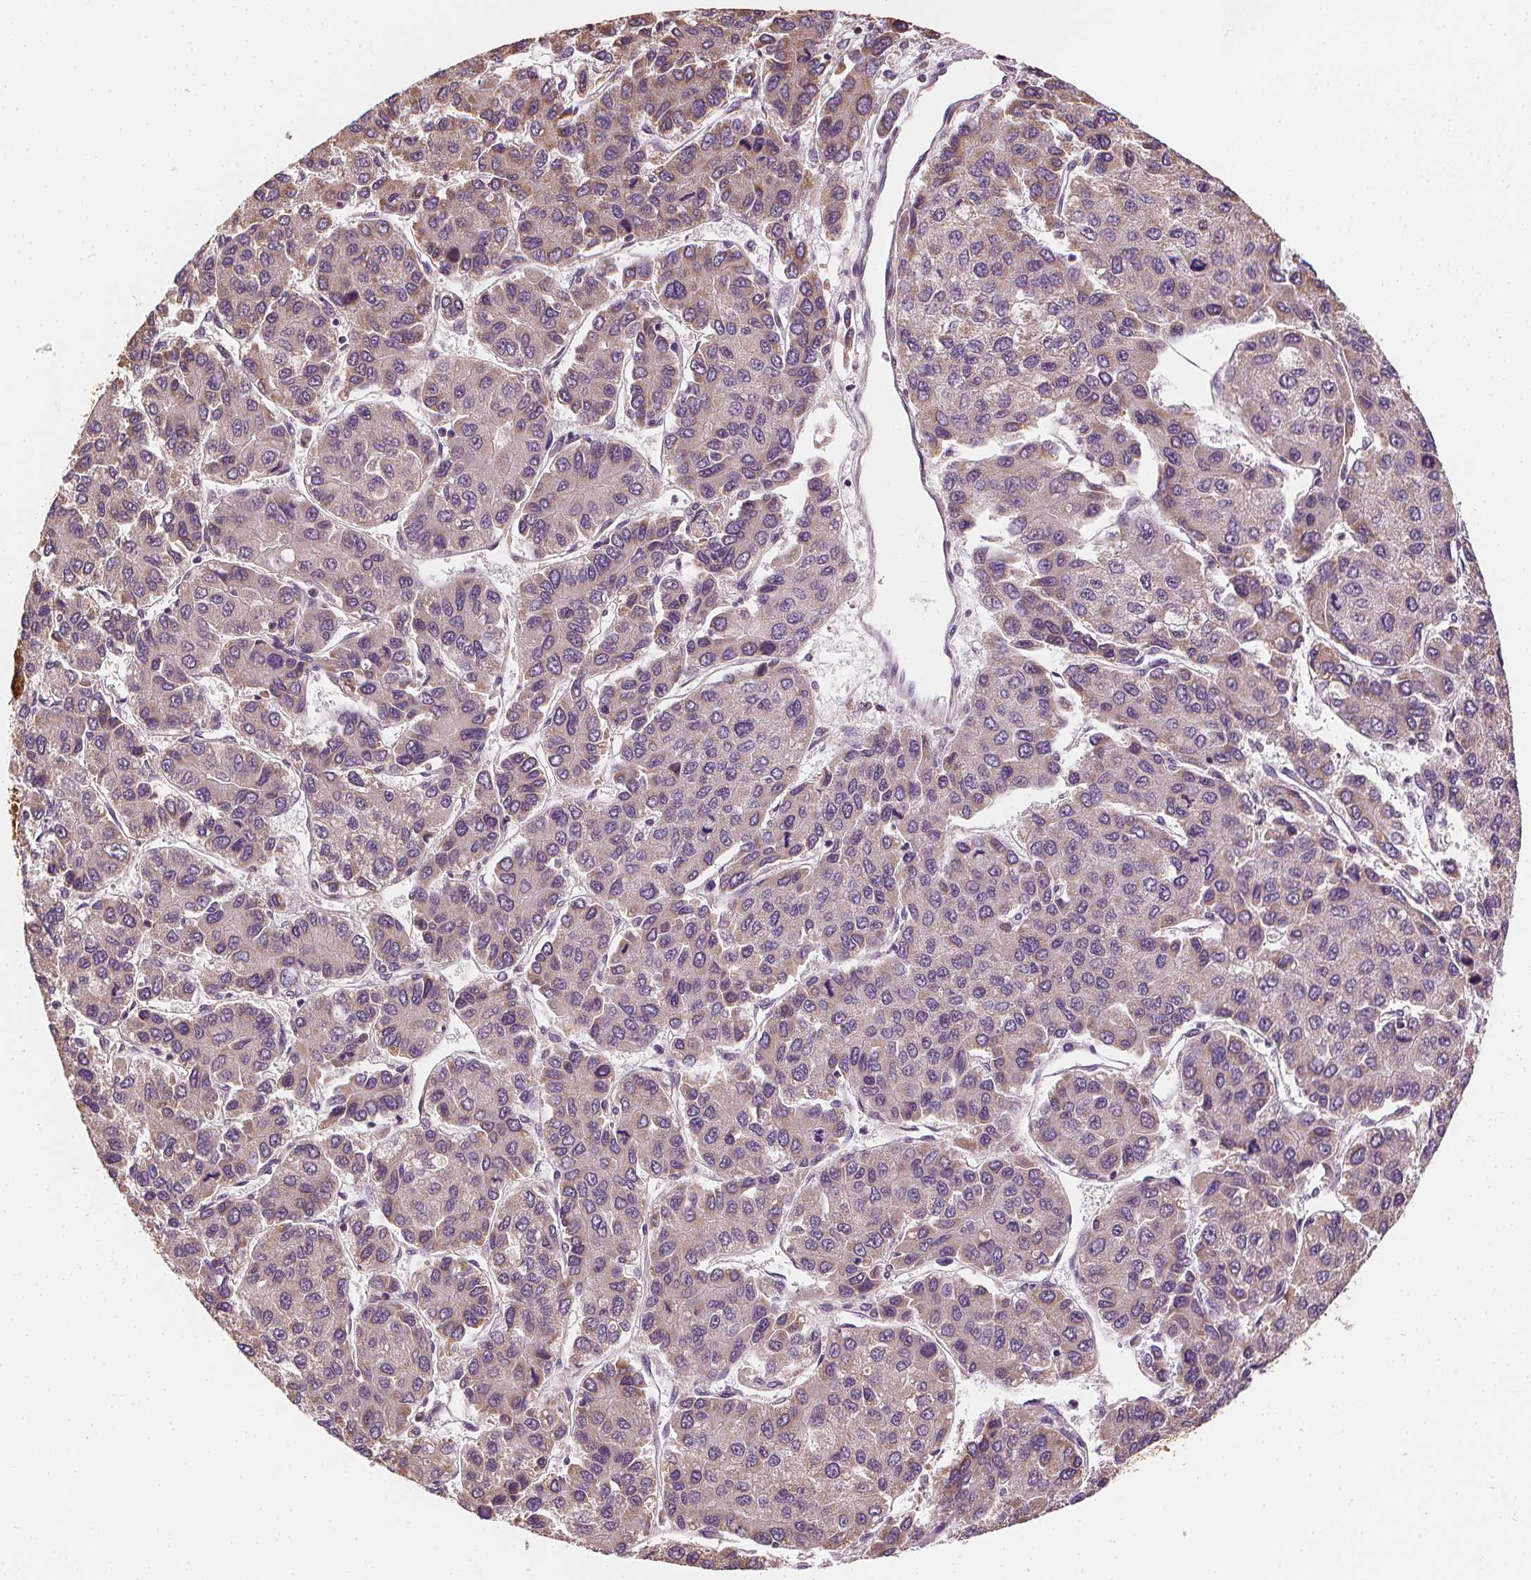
{"staining": {"intensity": "weak", "quantity": "<25%", "location": "cytoplasmic/membranous"}, "tissue": "liver cancer", "cell_type": "Tumor cells", "image_type": "cancer", "snomed": [{"axis": "morphology", "description": "Carcinoma, Hepatocellular, NOS"}, {"axis": "topography", "description": "Liver"}], "caption": "The immunohistochemistry (IHC) micrograph has no significant staining in tumor cells of liver cancer tissue.", "gene": "RAB20", "patient": {"sex": "female", "age": 66}}